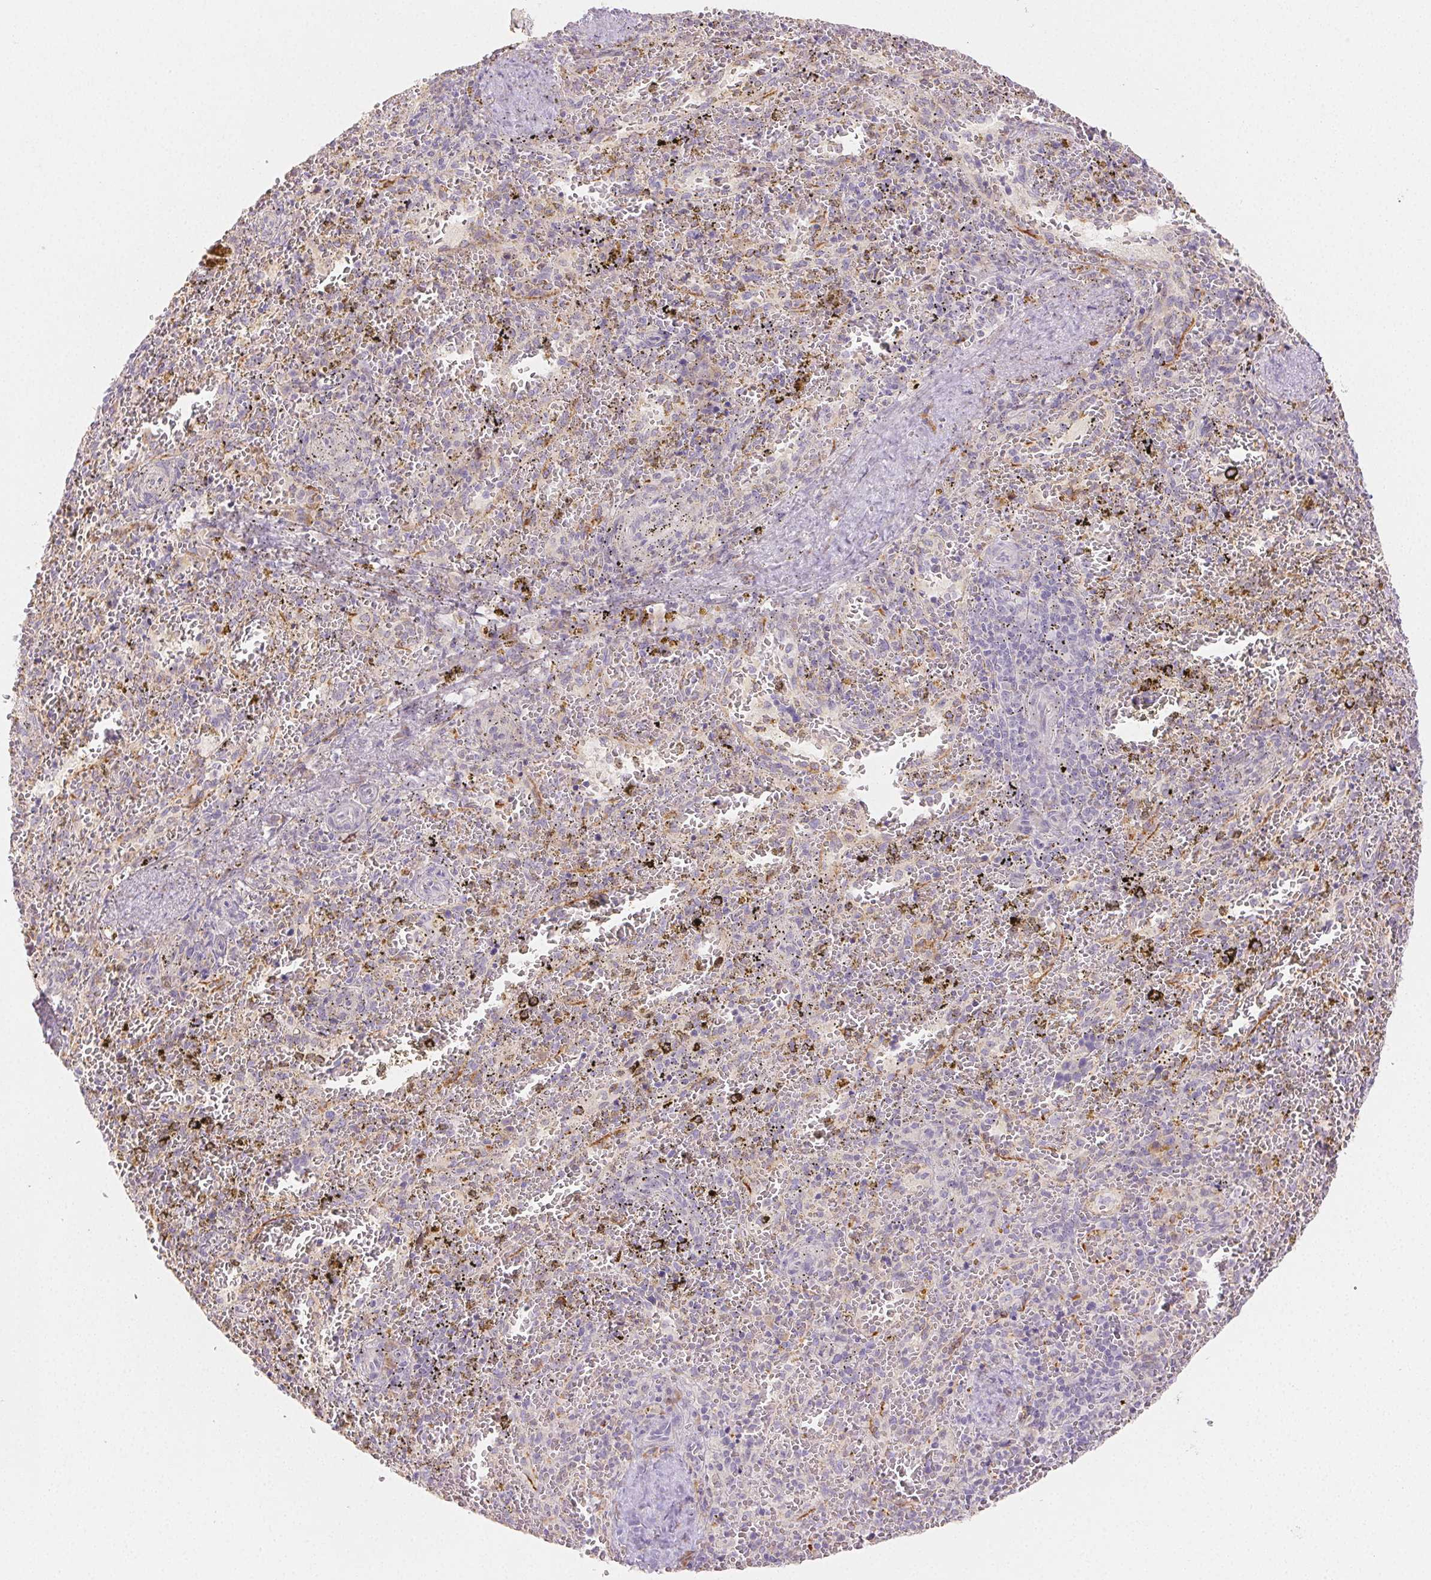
{"staining": {"intensity": "negative", "quantity": "none", "location": "none"}, "tissue": "spleen", "cell_type": "Cells in red pulp", "image_type": "normal", "snomed": [{"axis": "morphology", "description": "Normal tissue, NOS"}, {"axis": "topography", "description": "Spleen"}], "caption": "IHC of benign human spleen demonstrates no staining in cells in red pulp.", "gene": "ACVR1B", "patient": {"sex": "female", "age": 50}}